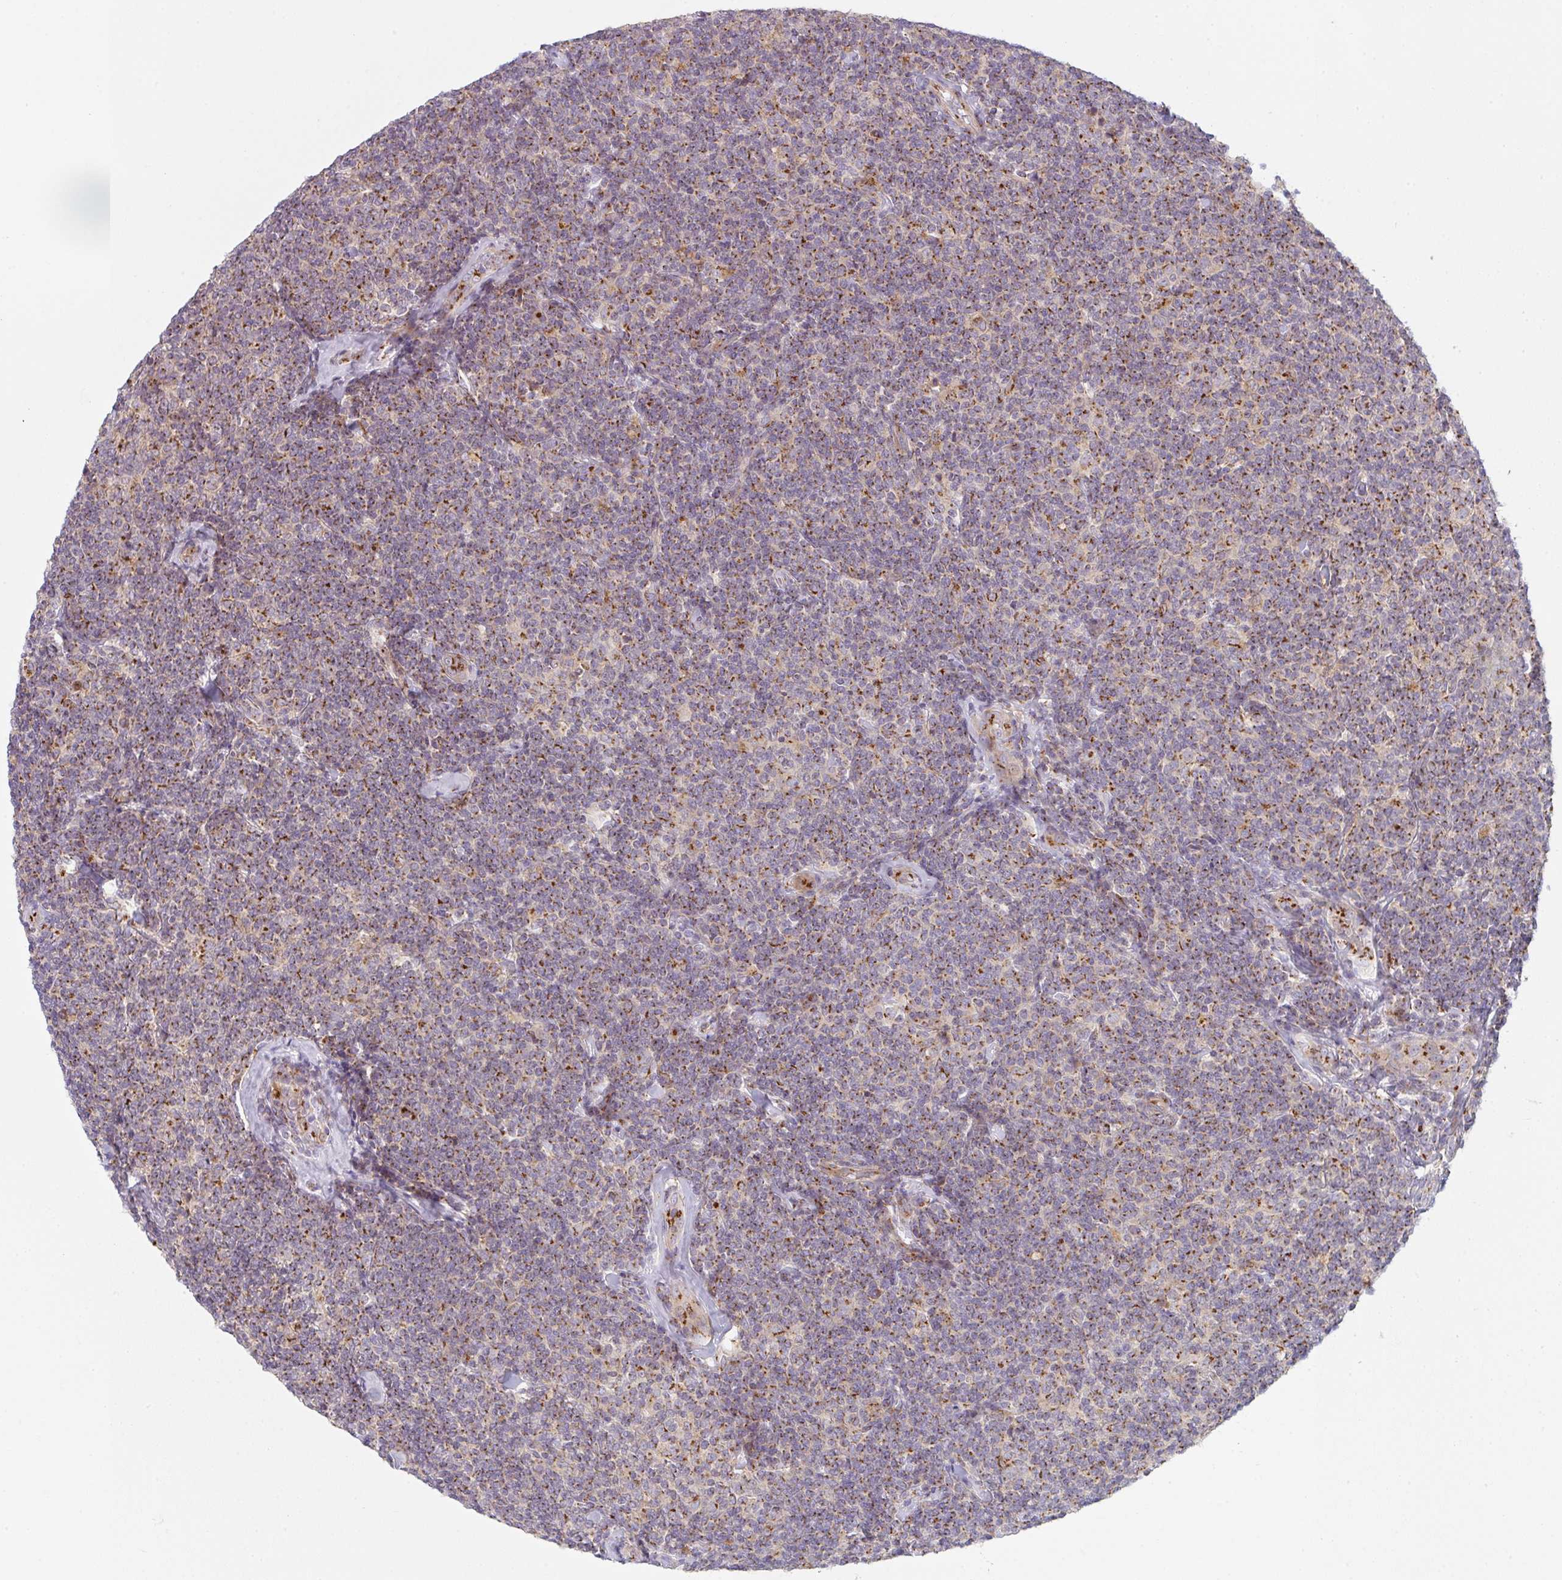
{"staining": {"intensity": "strong", "quantity": ">75%", "location": "cytoplasmic/membranous"}, "tissue": "lymphoma", "cell_type": "Tumor cells", "image_type": "cancer", "snomed": [{"axis": "morphology", "description": "Malignant lymphoma, non-Hodgkin's type, Low grade"}, {"axis": "topography", "description": "Lymph node"}], "caption": "About >75% of tumor cells in human lymphoma show strong cytoplasmic/membranous protein expression as visualized by brown immunohistochemical staining.", "gene": "GVQW3", "patient": {"sex": "female", "age": 56}}